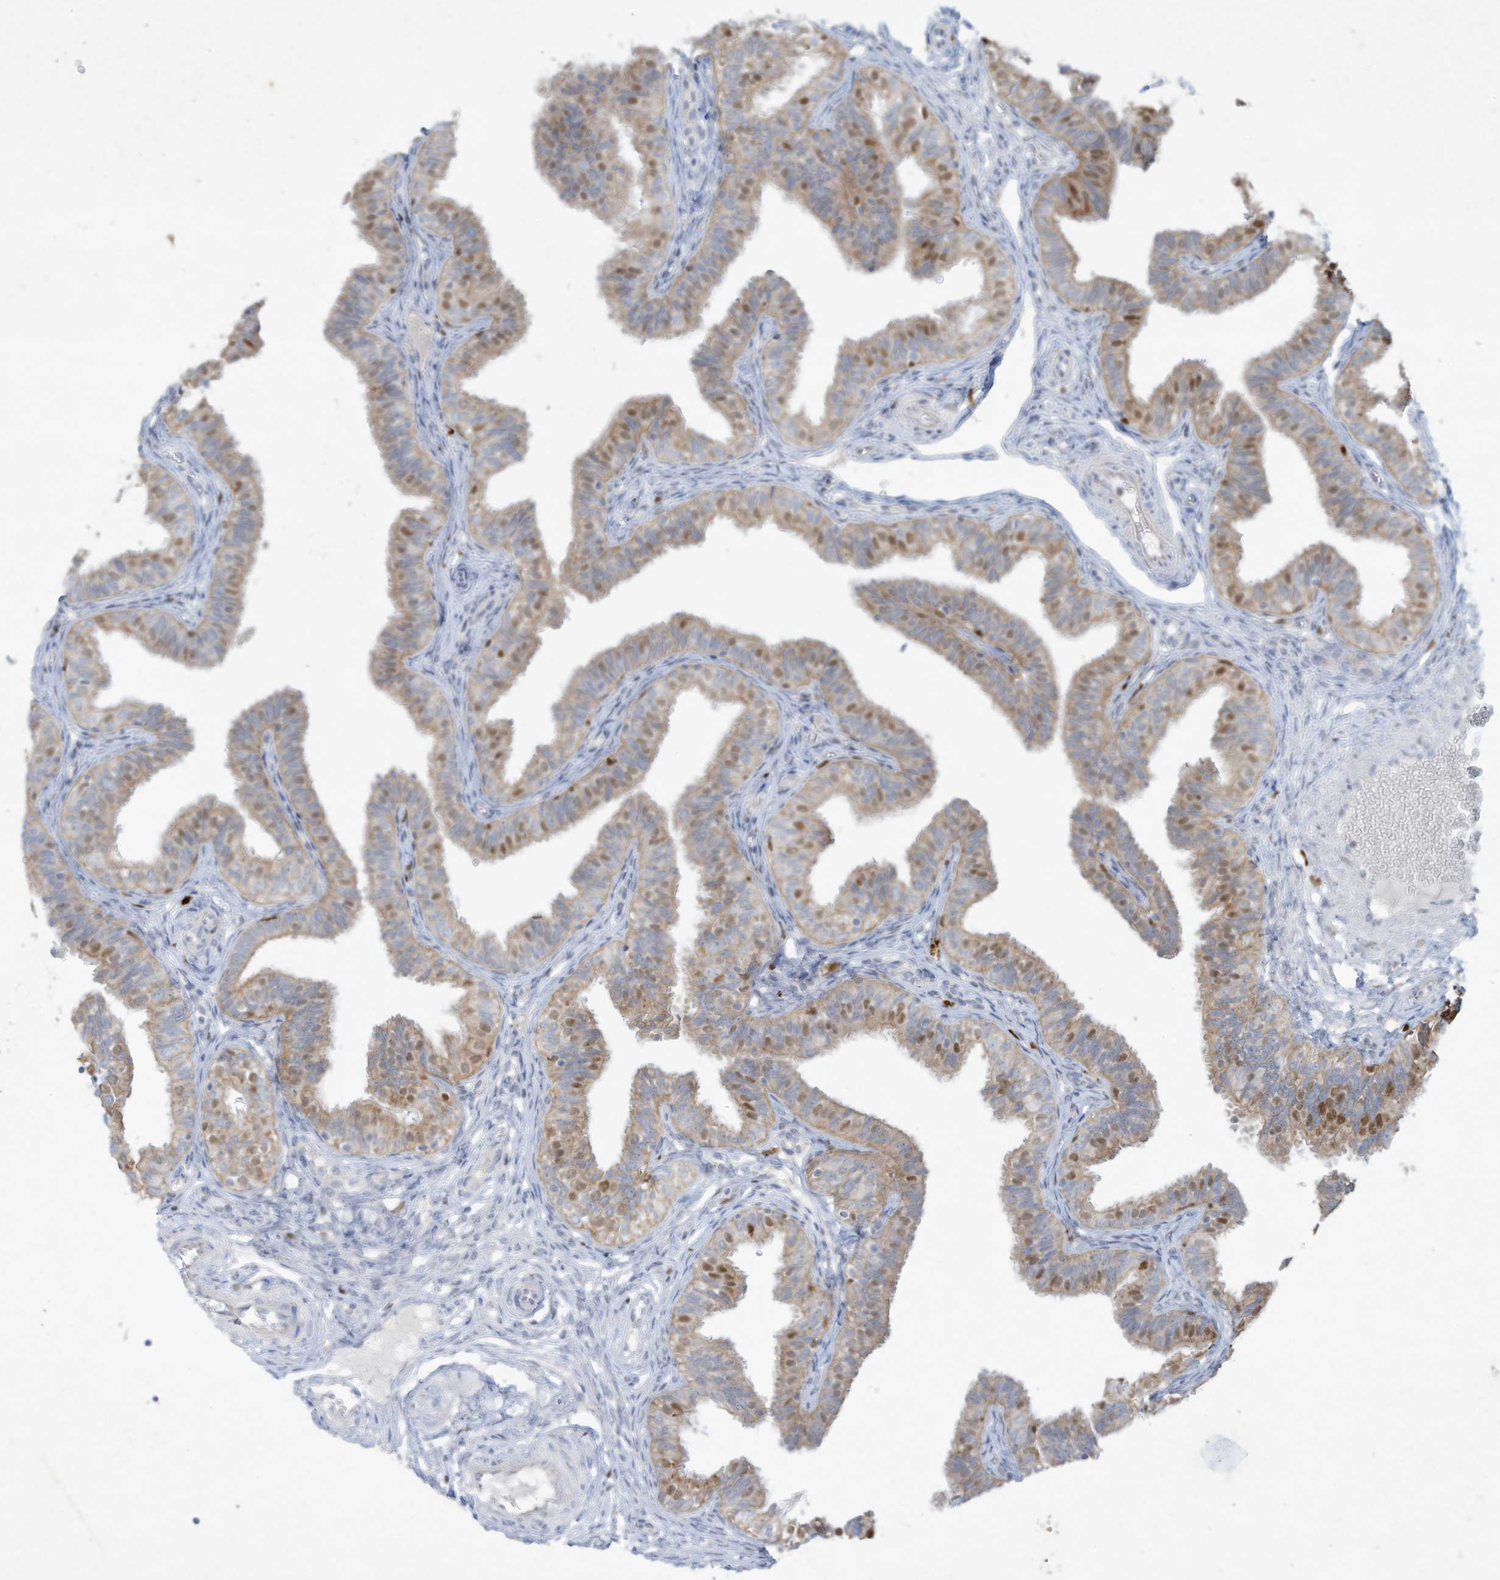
{"staining": {"intensity": "moderate", "quantity": "25%-75%", "location": "cytoplasmic/membranous,nuclear"}, "tissue": "fallopian tube", "cell_type": "Glandular cells", "image_type": "normal", "snomed": [{"axis": "morphology", "description": "Normal tissue, NOS"}, {"axis": "topography", "description": "Fallopian tube"}], "caption": "Immunohistochemistry (IHC) image of normal fallopian tube stained for a protein (brown), which shows medium levels of moderate cytoplasmic/membranous,nuclear staining in about 25%-75% of glandular cells.", "gene": "TUBE1", "patient": {"sex": "female", "age": 35}}